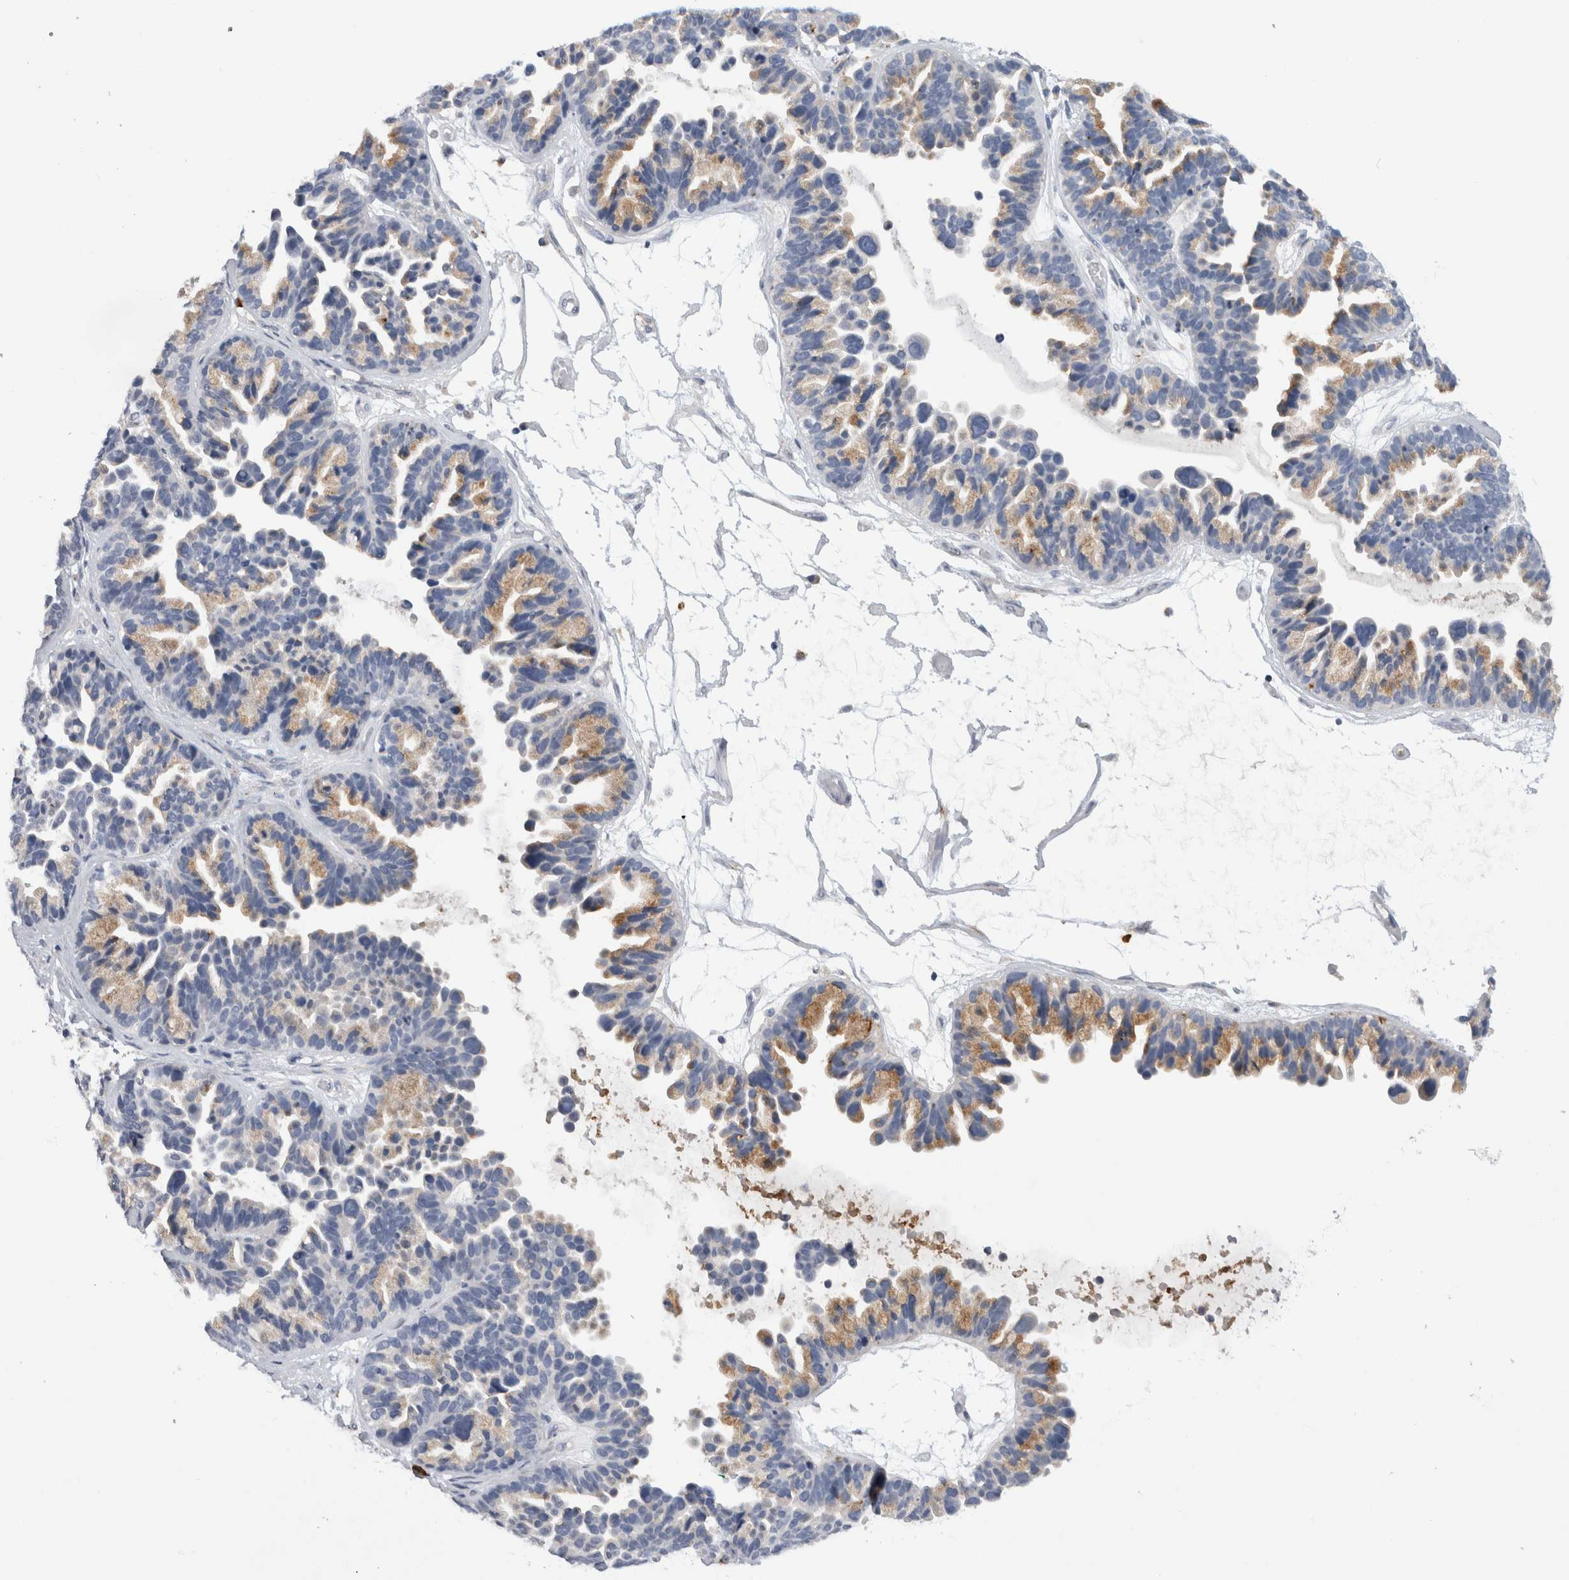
{"staining": {"intensity": "moderate", "quantity": "25%-75%", "location": "cytoplasmic/membranous"}, "tissue": "ovarian cancer", "cell_type": "Tumor cells", "image_type": "cancer", "snomed": [{"axis": "morphology", "description": "Cystadenocarcinoma, serous, NOS"}, {"axis": "topography", "description": "Ovary"}], "caption": "Immunohistochemistry staining of ovarian cancer, which reveals medium levels of moderate cytoplasmic/membranous expression in approximately 25%-75% of tumor cells indicating moderate cytoplasmic/membranous protein positivity. The staining was performed using DAB (3,3'-diaminobenzidine) (brown) for protein detection and nuclei were counterstained in hematoxylin (blue).", "gene": "CD63", "patient": {"sex": "female", "age": 56}}